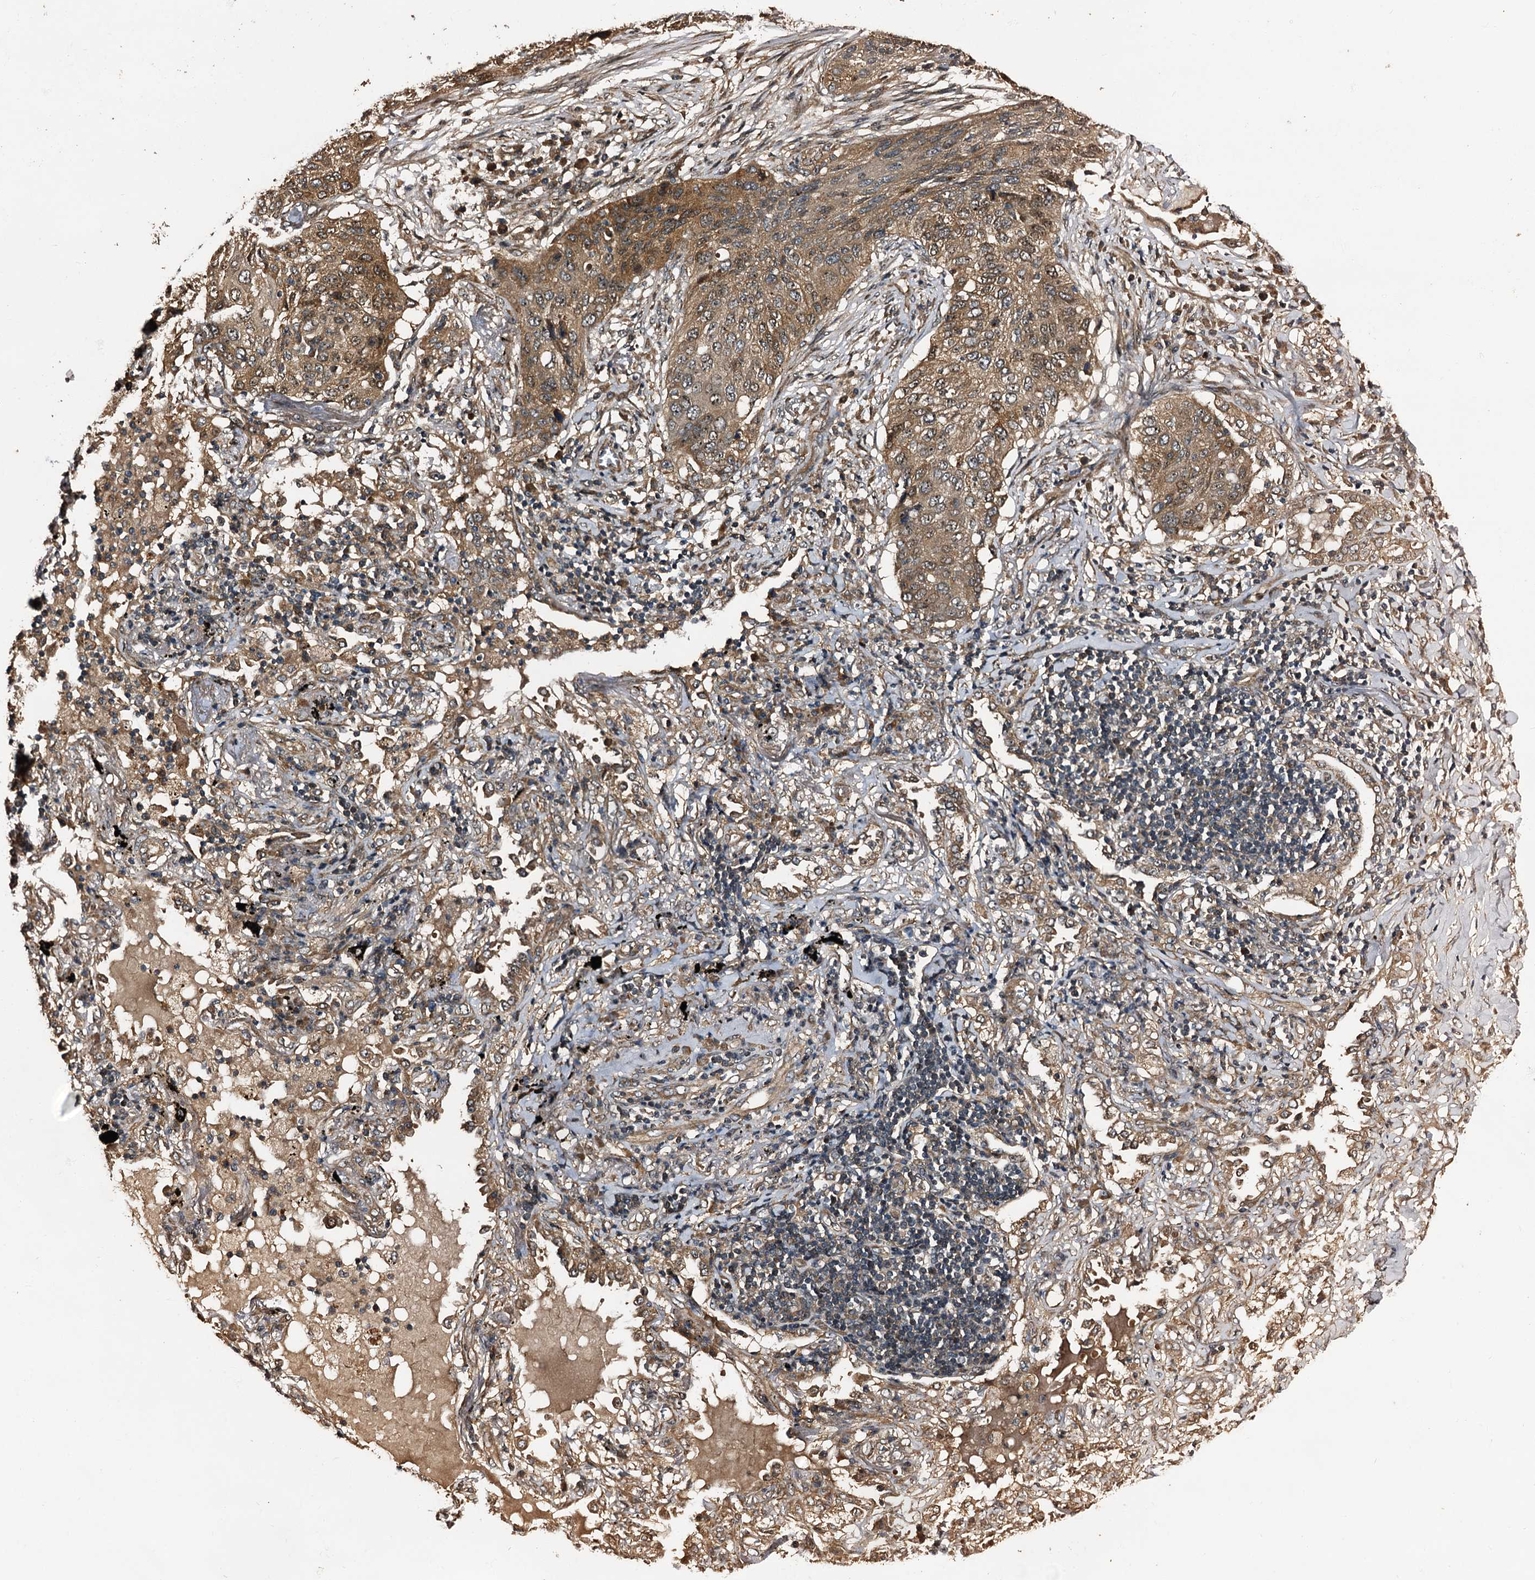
{"staining": {"intensity": "moderate", "quantity": ">75%", "location": "cytoplasmic/membranous"}, "tissue": "lung cancer", "cell_type": "Tumor cells", "image_type": "cancer", "snomed": [{"axis": "morphology", "description": "Squamous cell carcinoma, NOS"}, {"axis": "topography", "description": "Lung"}], "caption": "Tumor cells demonstrate moderate cytoplasmic/membranous staining in approximately >75% of cells in lung cancer.", "gene": "PEX5", "patient": {"sex": "female", "age": 63}}